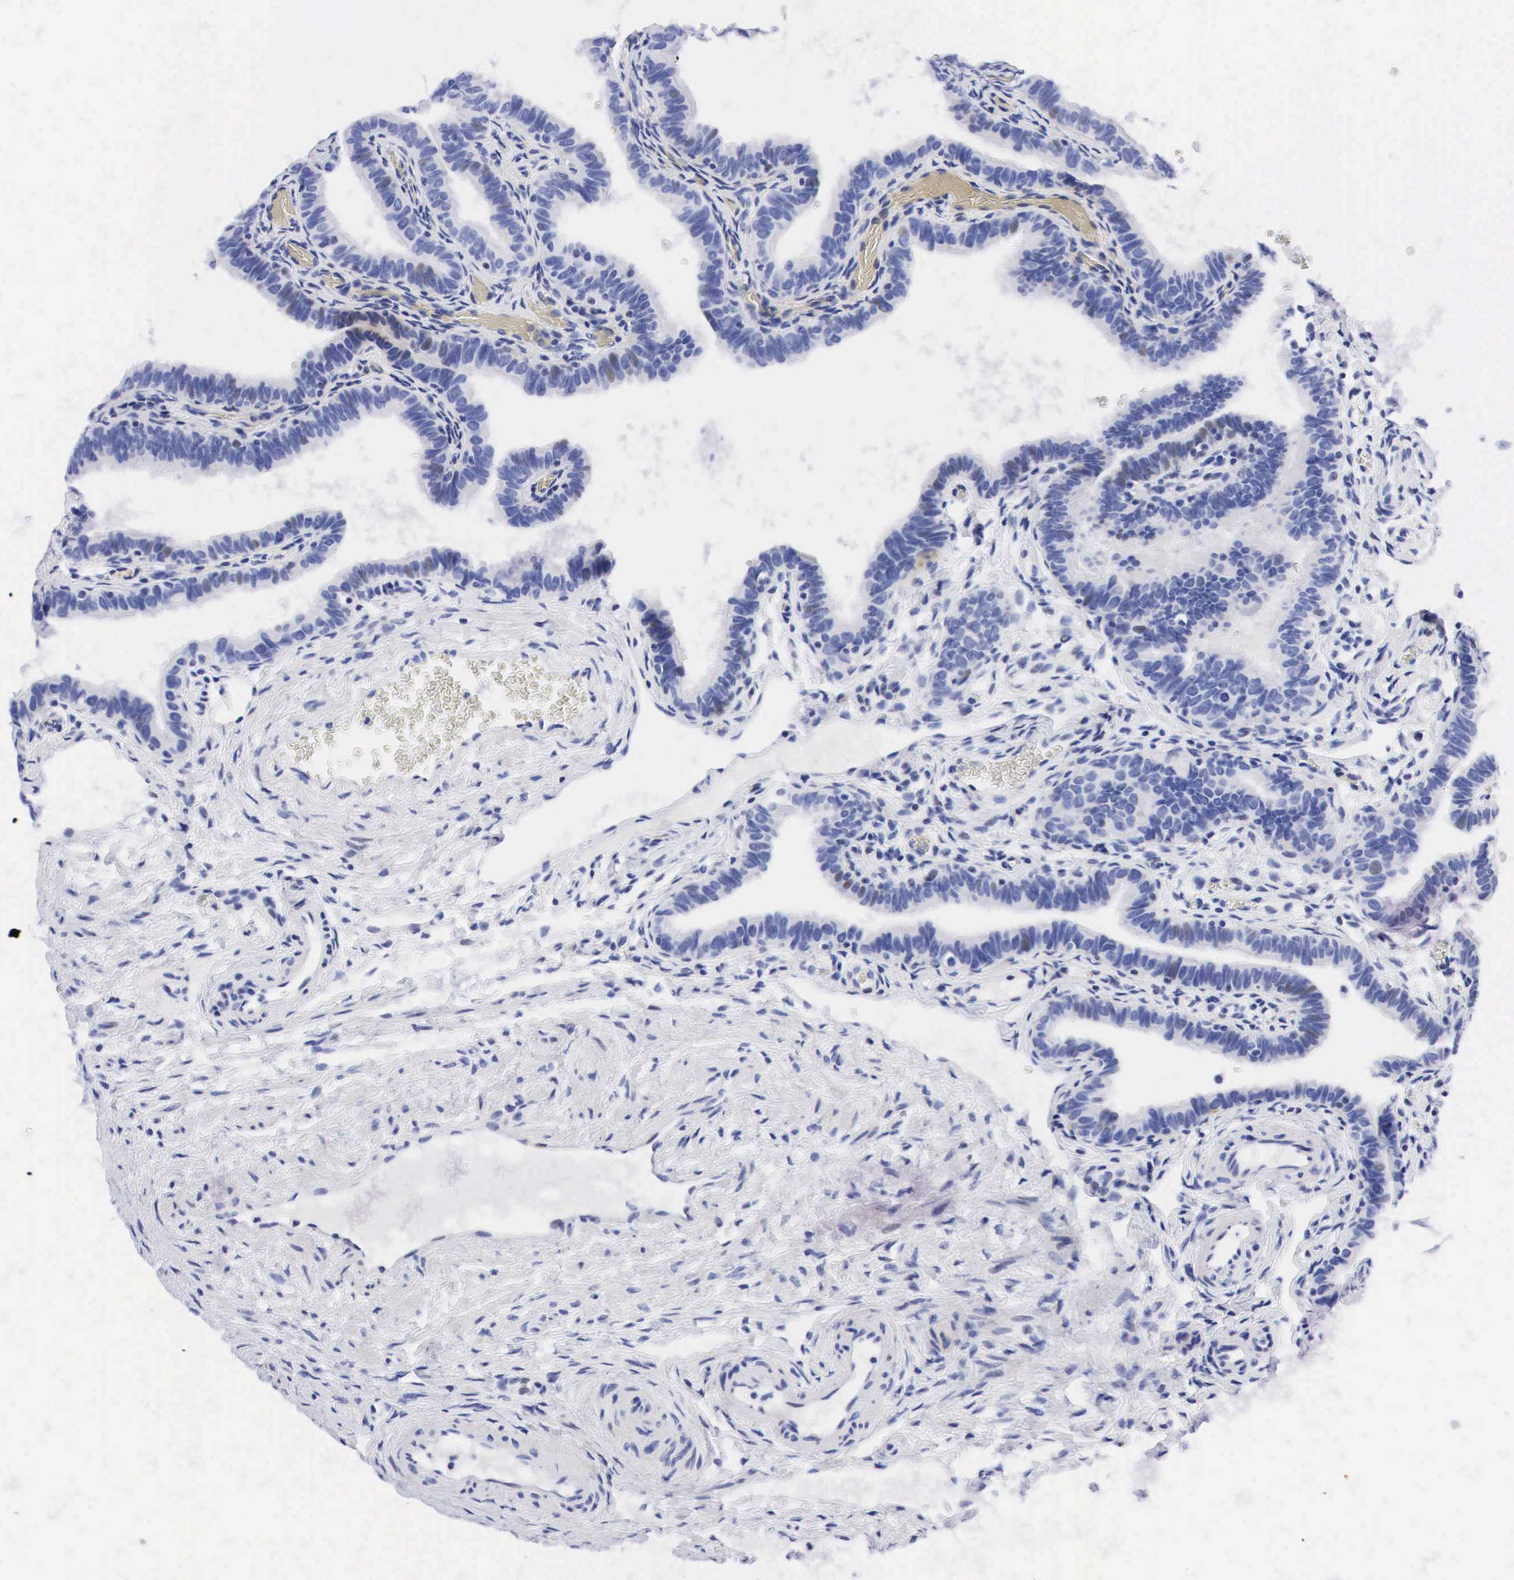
{"staining": {"intensity": "weak", "quantity": "<25%", "location": "nuclear"}, "tissue": "fallopian tube", "cell_type": "Glandular cells", "image_type": "normal", "snomed": [{"axis": "morphology", "description": "Normal tissue, NOS"}, {"axis": "topography", "description": "Vagina"}, {"axis": "topography", "description": "Fallopian tube"}], "caption": "High magnification brightfield microscopy of unremarkable fallopian tube stained with DAB (brown) and counterstained with hematoxylin (blue): glandular cells show no significant positivity.", "gene": "PTH", "patient": {"sex": "female", "age": 38}}